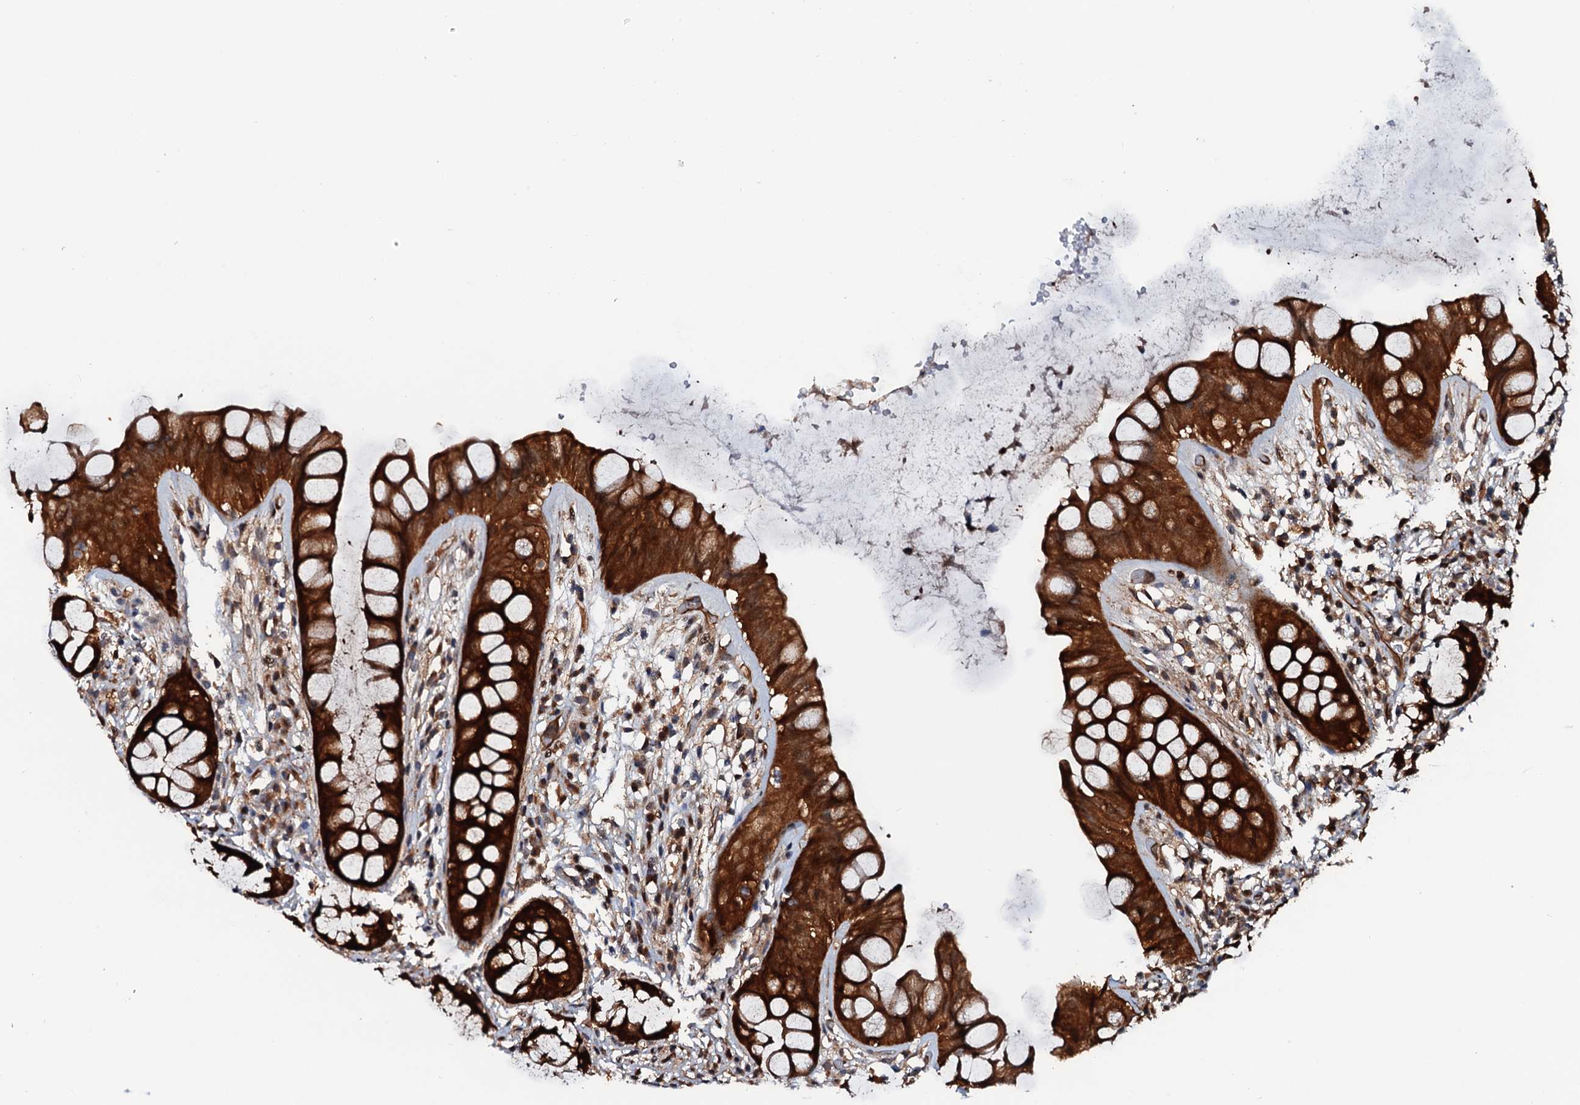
{"staining": {"intensity": "strong", "quantity": ">75%", "location": "cytoplasmic/membranous"}, "tissue": "rectum", "cell_type": "Glandular cells", "image_type": "normal", "snomed": [{"axis": "morphology", "description": "Normal tissue, NOS"}, {"axis": "topography", "description": "Rectum"}], "caption": "Rectum stained with immunohistochemistry (IHC) displays strong cytoplasmic/membranous expression in about >75% of glandular cells.", "gene": "AAGAB", "patient": {"sex": "male", "age": 74}}